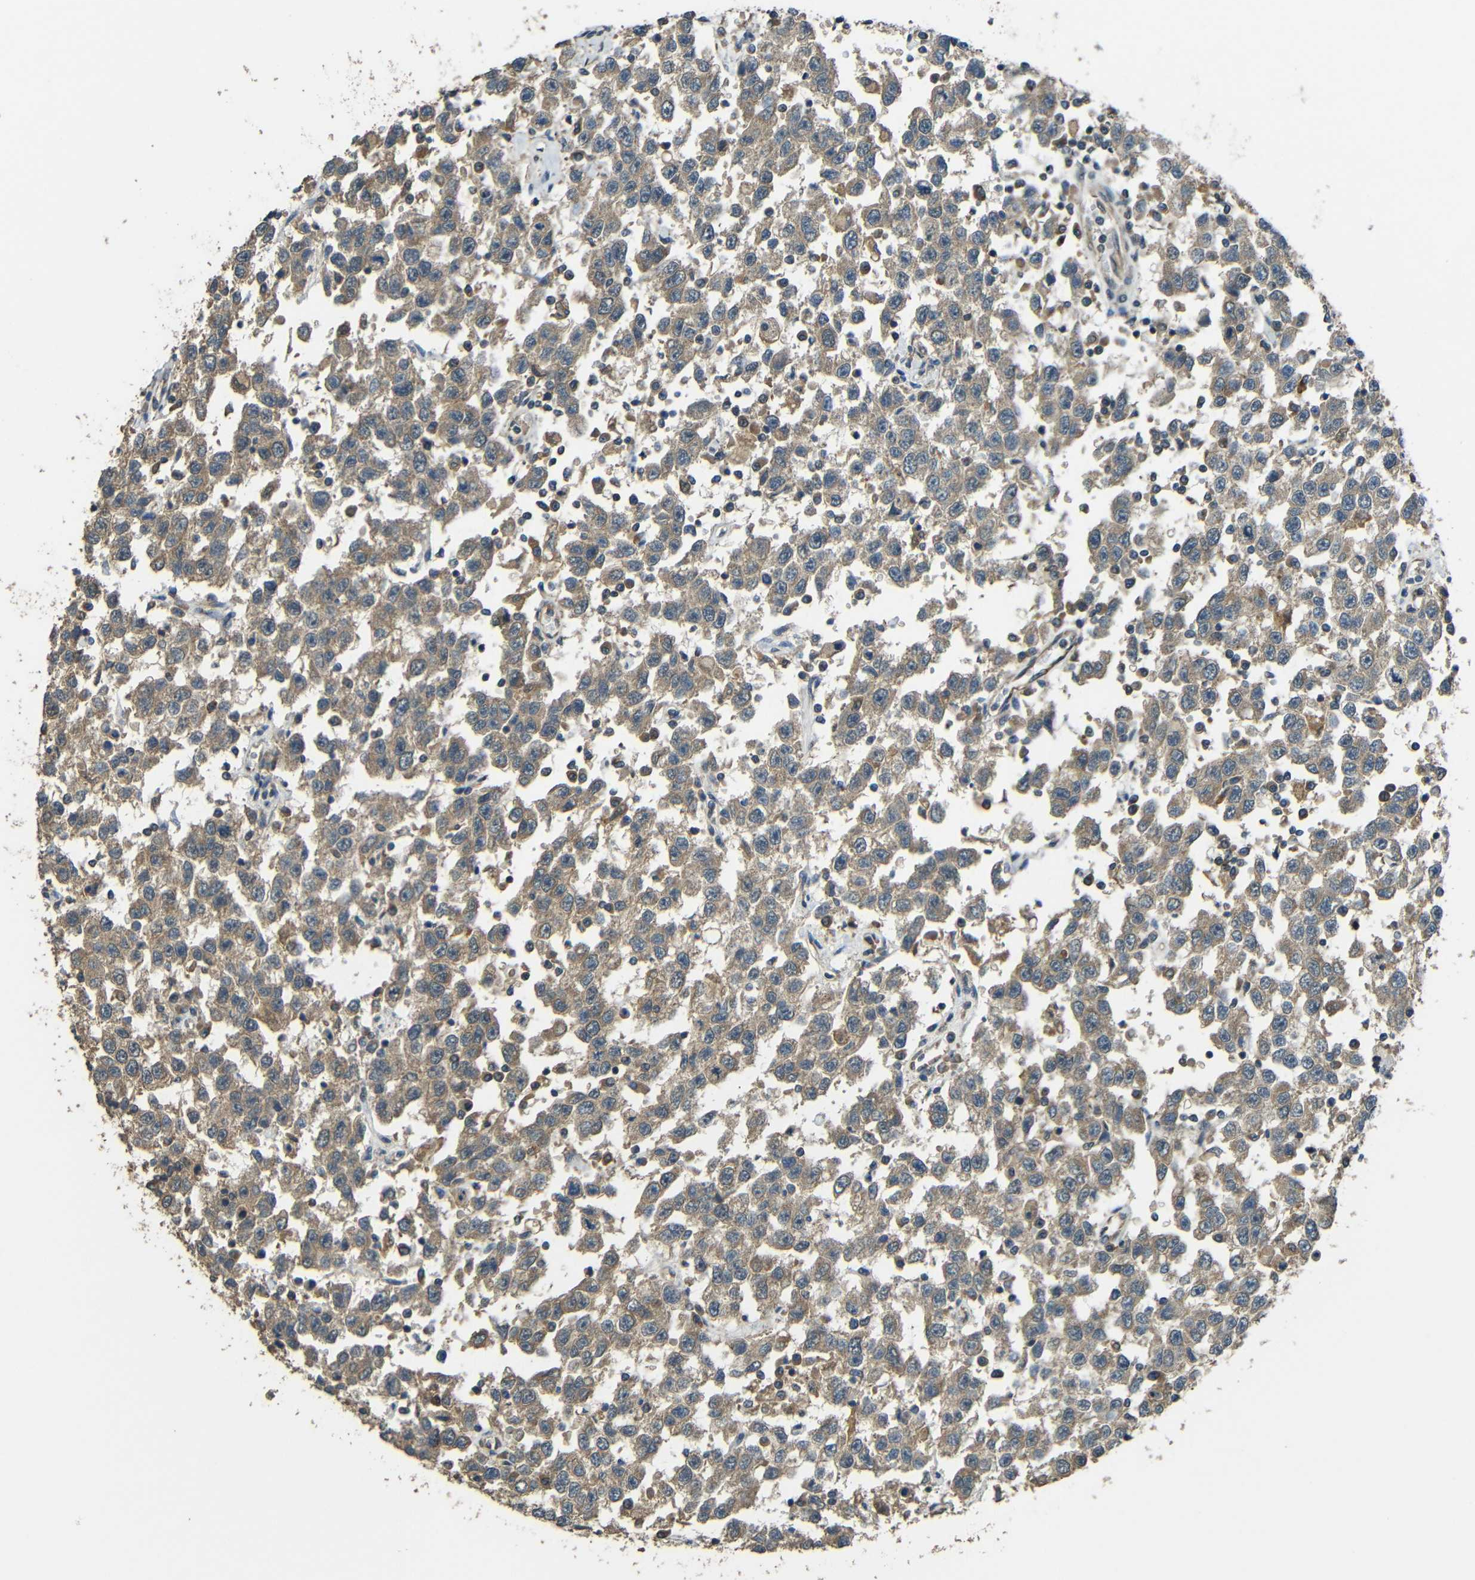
{"staining": {"intensity": "moderate", "quantity": ">75%", "location": "cytoplasmic/membranous"}, "tissue": "testis cancer", "cell_type": "Tumor cells", "image_type": "cancer", "snomed": [{"axis": "morphology", "description": "Seminoma, NOS"}, {"axis": "topography", "description": "Testis"}], "caption": "Protein analysis of testis cancer (seminoma) tissue shows moderate cytoplasmic/membranous expression in approximately >75% of tumor cells.", "gene": "ACACA", "patient": {"sex": "male", "age": 41}}